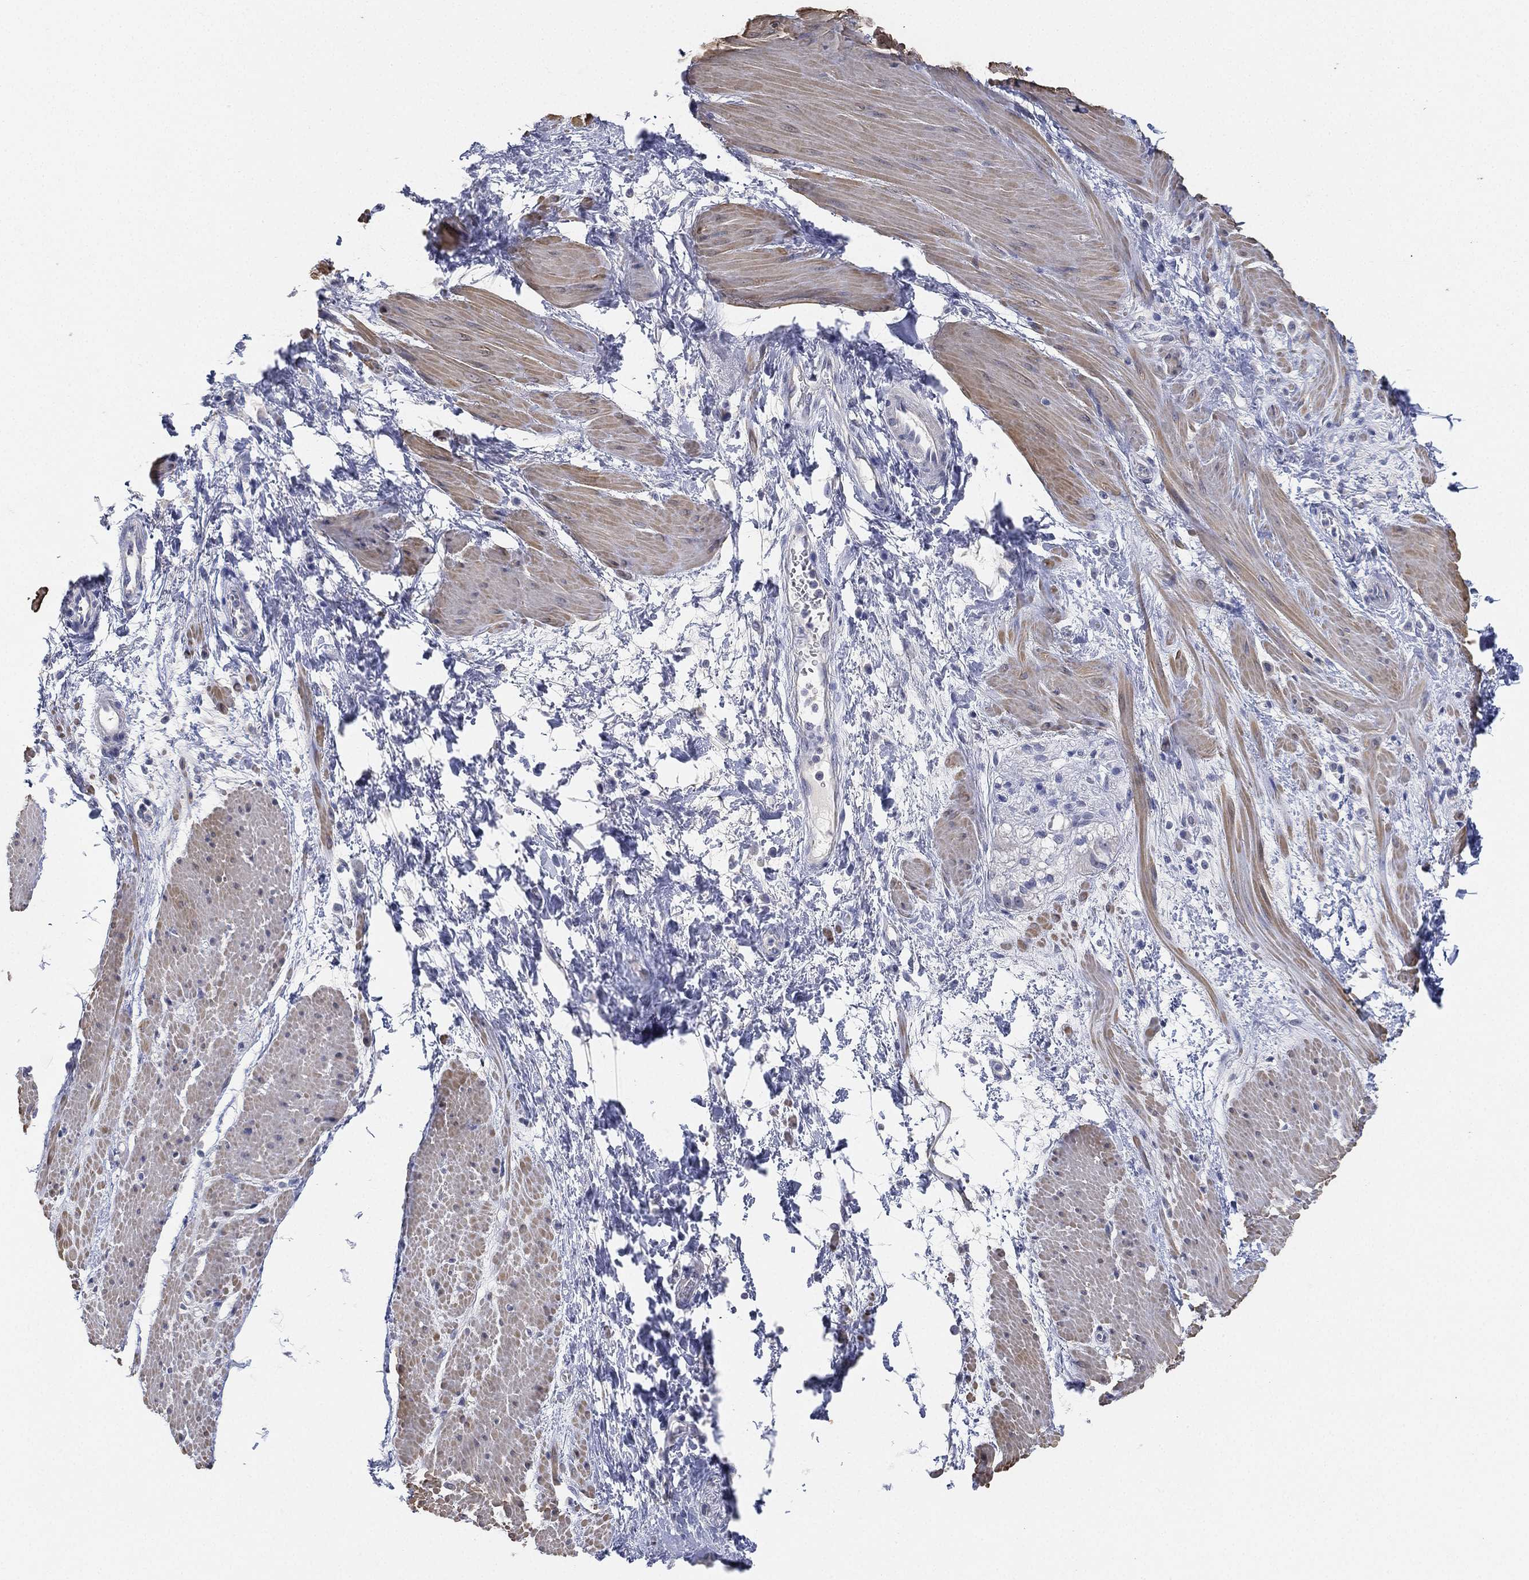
{"staining": {"intensity": "weak", "quantity": "<25%", "location": "cytoplasmic/membranous"}, "tissue": "smooth muscle", "cell_type": "Smooth muscle cells", "image_type": "normal", "snomed": [{"axis": "morphology", "description": "Normal tissue, NOS"}, {"axis": "topography", "description": "Soft tissue"}, {"axis": "topography", "description": "Smooth muscle"}], "caption": "Smooth muscle cells show no significant protein expression in normal smooth muscle. (DAB immunohistochemistry (IHC) visualized using brightfield microscopy, high magnification).", "gene": "FAM187B", "patient": {"sex": "male", "age": 72}}